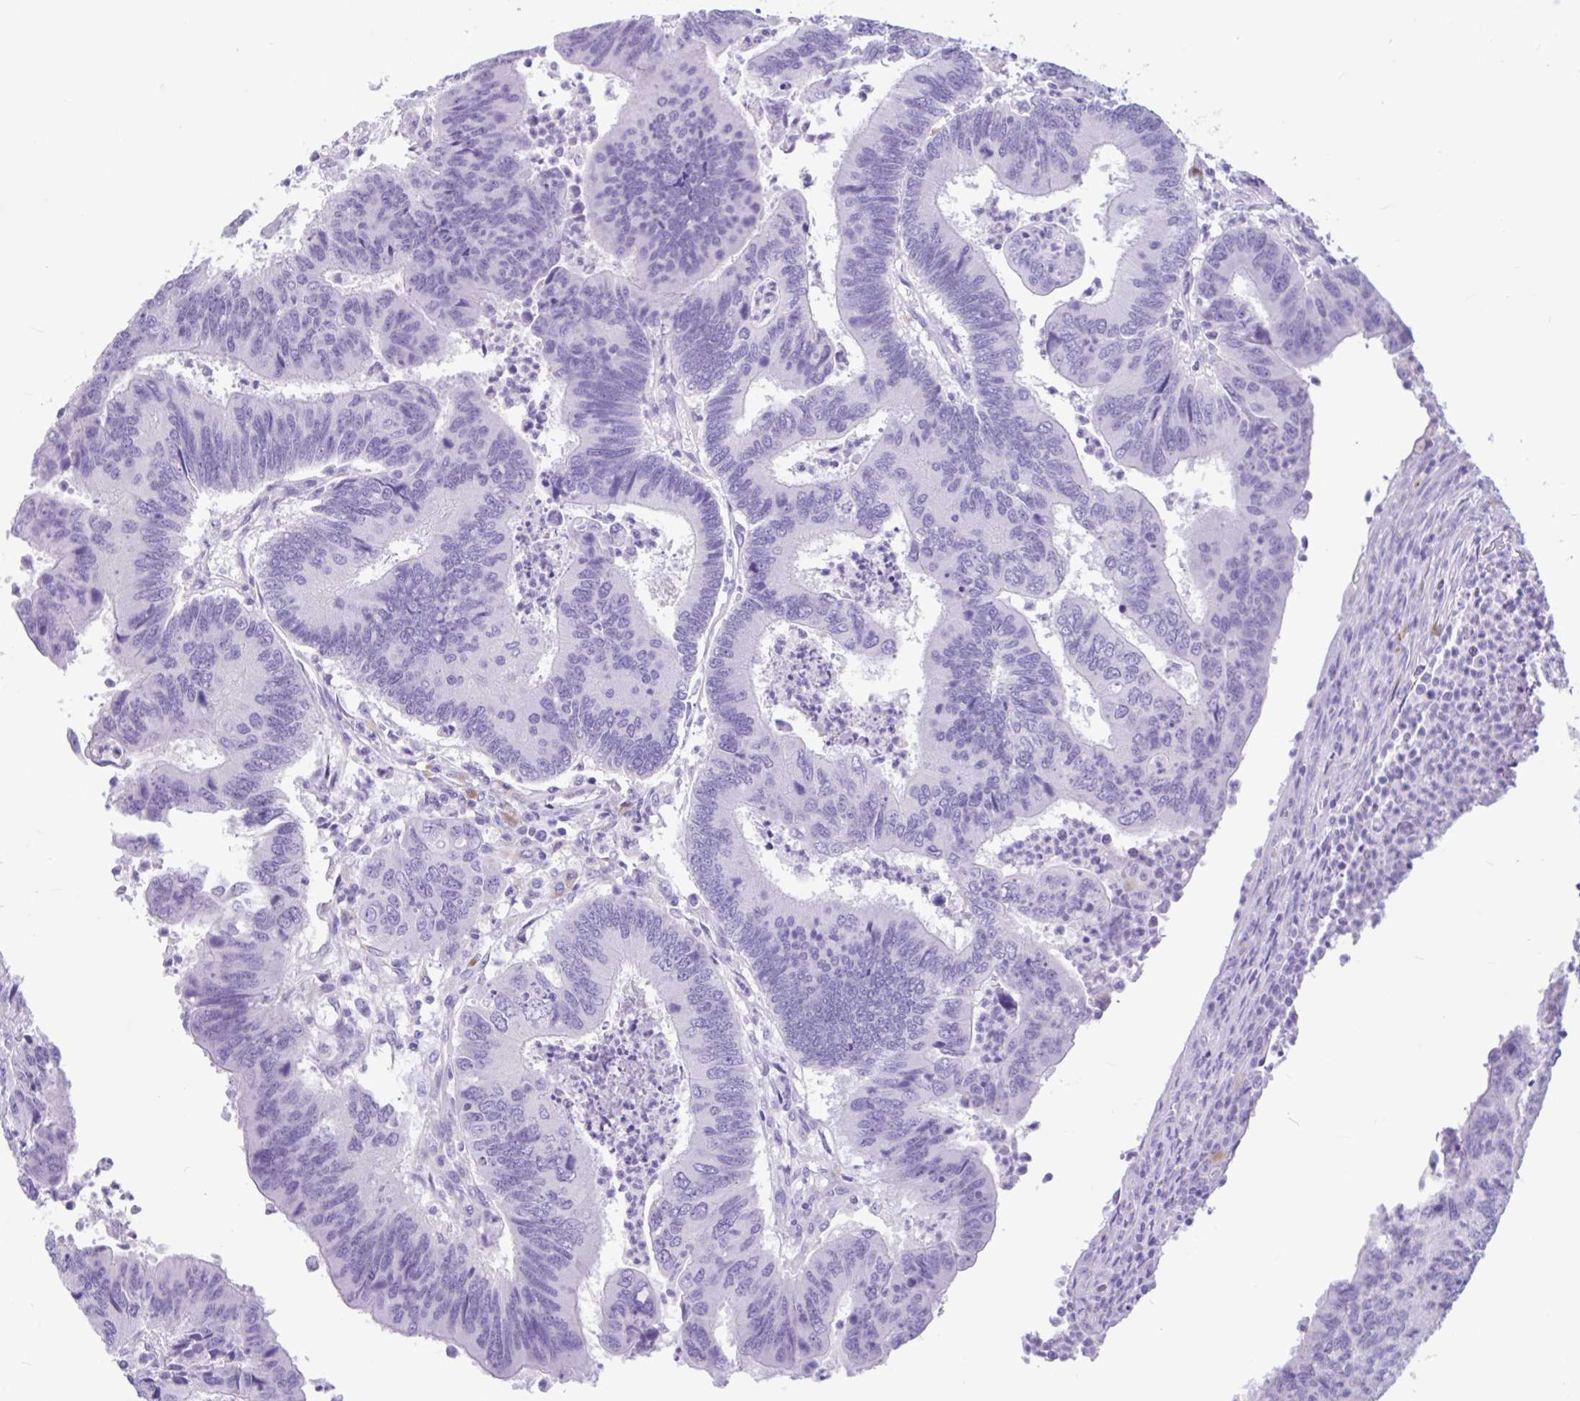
{"staining": {"intensity": "negative", "quantity": "none", "location": "none"}, "tissue": "colorectal cancer", "cell_type": "Tumor cells", "image_type": "cancer", "snomed": [{"axis": "morphology", "description": "Adenocarcinoma, NOS"}, {"axis": "topography", "description": "Colon"}], "caption": "Immunohistochemistry histopathology image of neoplastic tissue: colorectal adenocarcinoma stained with DAB reveals no significant protein expression in tumor cells.", "gene": "OR4N4", "patient": {"sex": "female", "age": 67}}